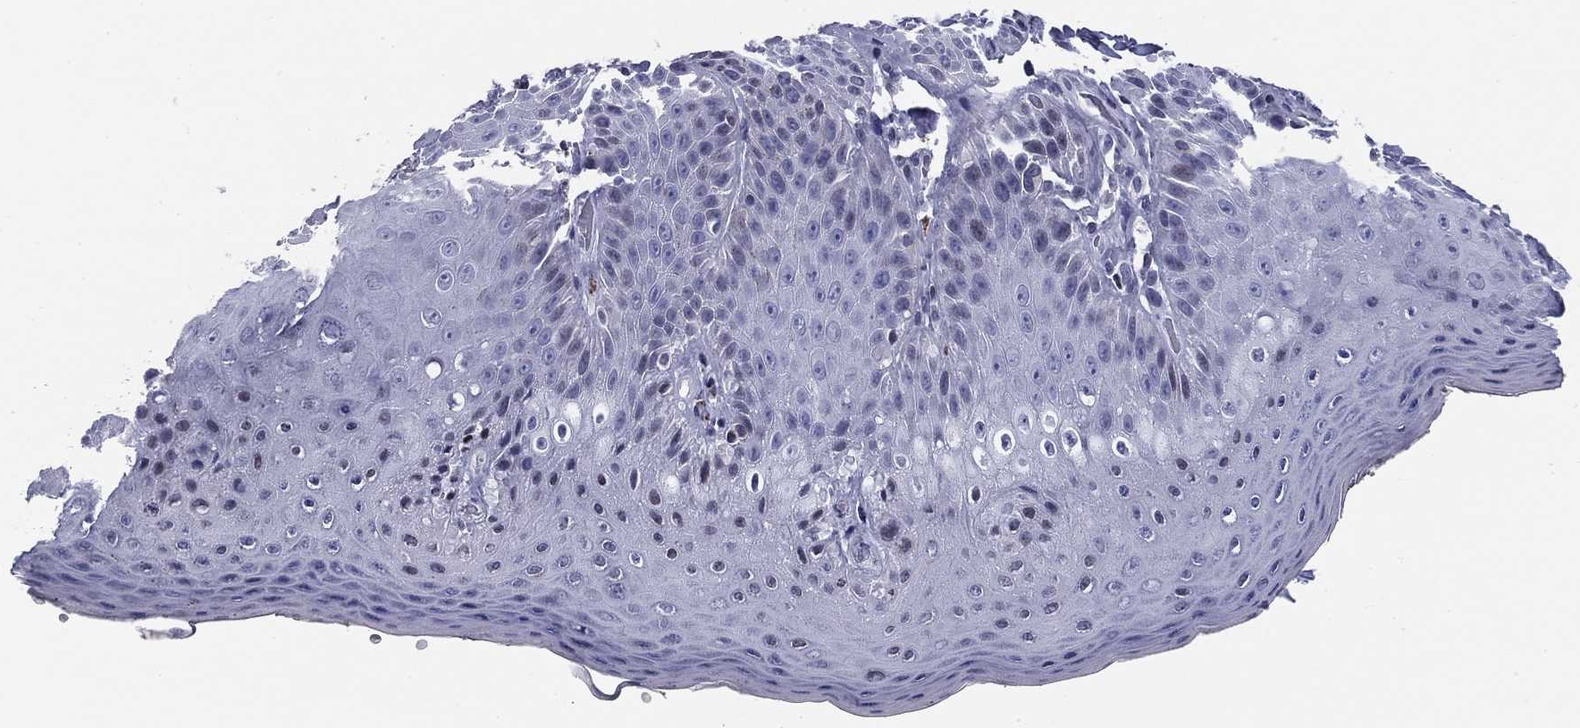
{"staining": {"intensity": "negative", "quantity": "none", "location": "none"}, "tissue": "skin", "cell_type": "Epidermal cells", "image_type": "normal", "snomed": [{"axis": "morphology", "description": "Normal tissue, NOS"}, {"axis": "topography", "description": "Anal"}], "caption": "The photomicrograph demonstrates no staining of epidermal cells in normal skin.", "gene": "CCDC144A", "patient": {"sex": "male", "age": 53}}